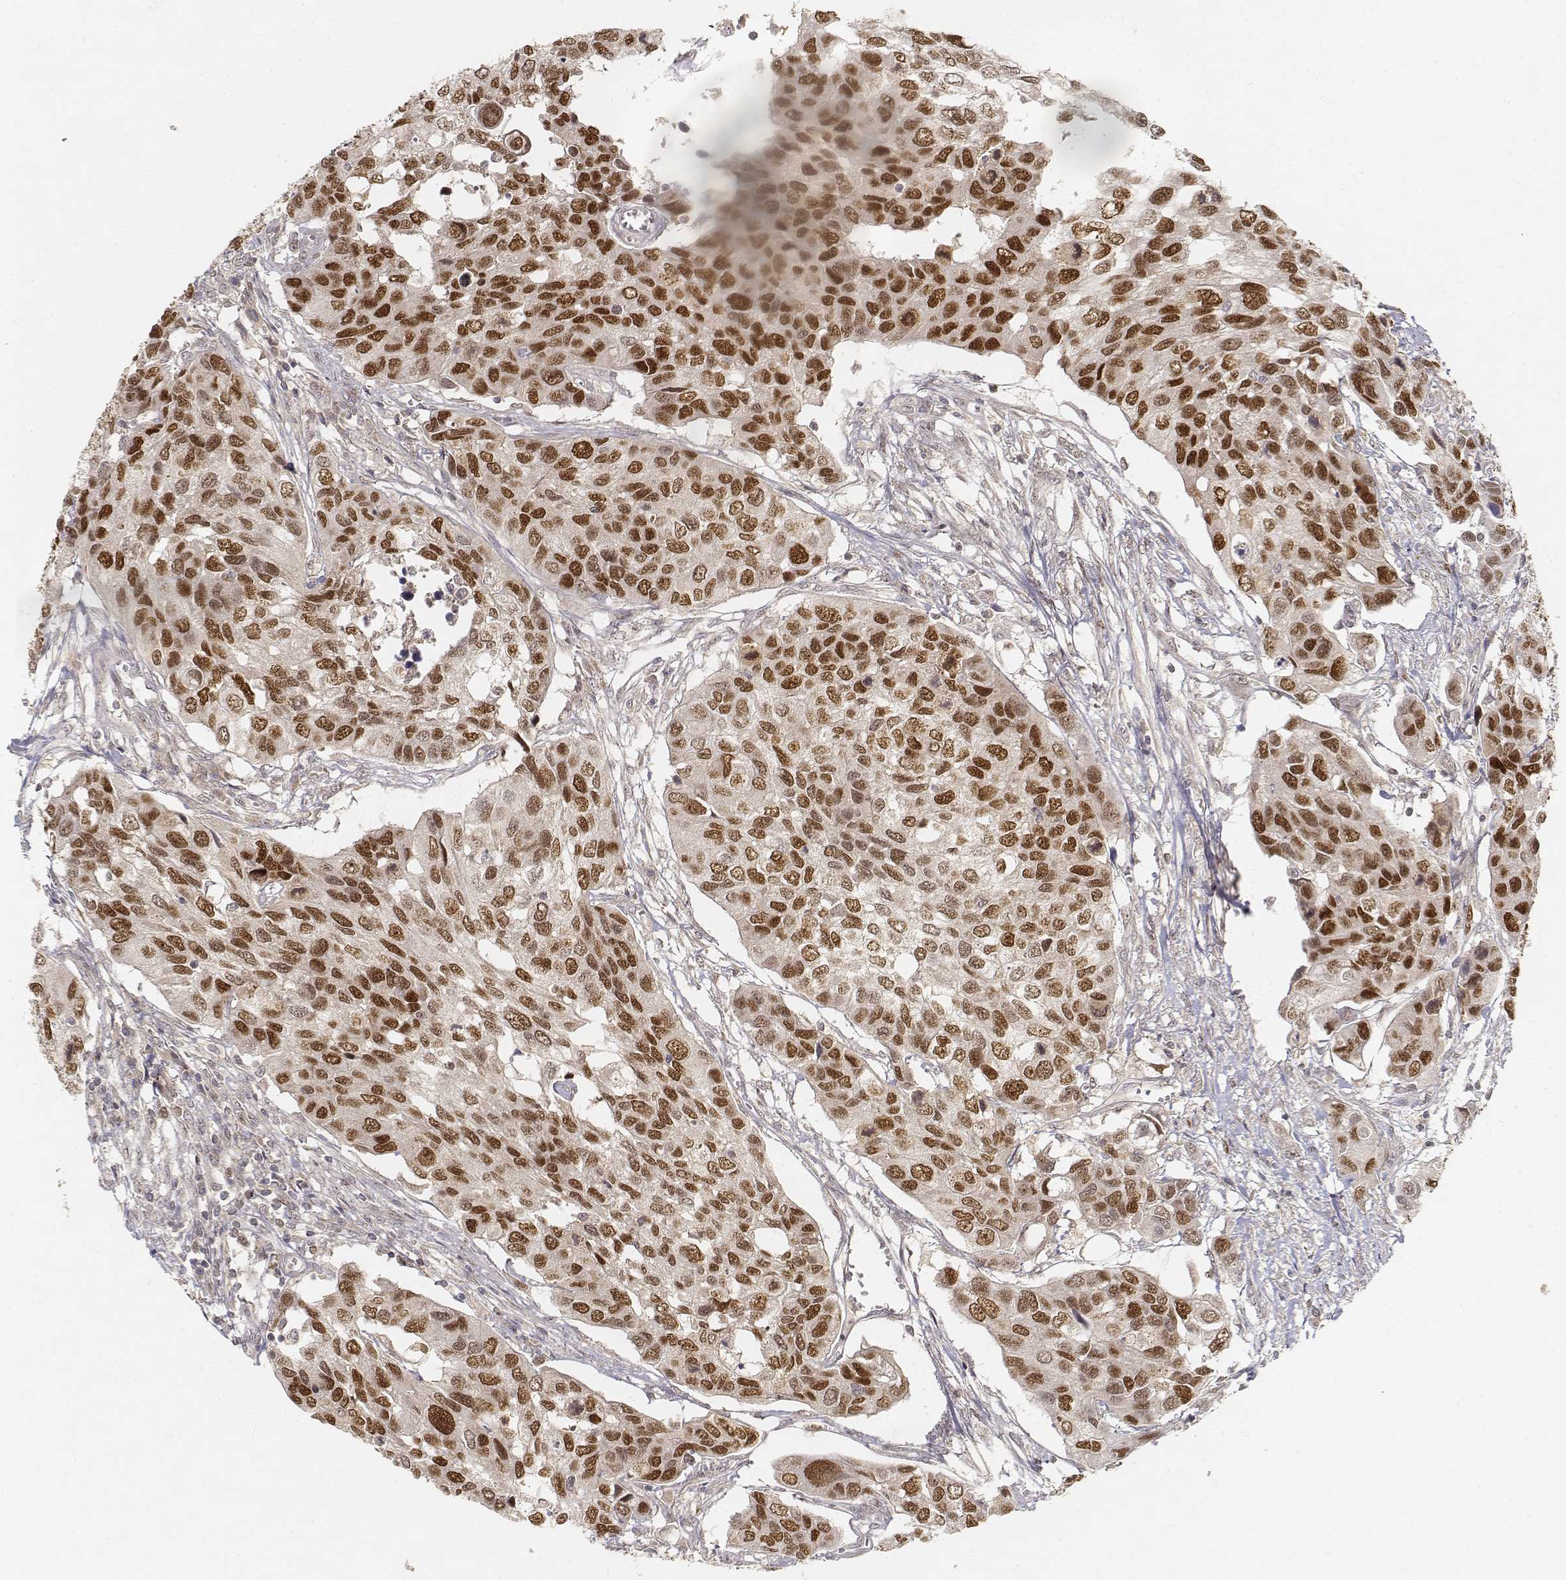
{"staining": {"intensity": "moderate", "quantity": ">75%", "location": "nuclear"}, "tissue": "urothelial cancer", "cell_type": "Tumor cells", "image_type": "cancer", "snomed": [{"axis": "morphology", "description": "Urothelial carcinoma, High grade"}, {"axis": "topography", "description": "Urinary bladder"}], "caption": "The histopathology image demonstrates a brown stain indicating the presence of a protein in the nuclear of tumor cells in urothelial cancer.", "gene": "FANCD2", "patient": {"sex": "male", "age": 60}}